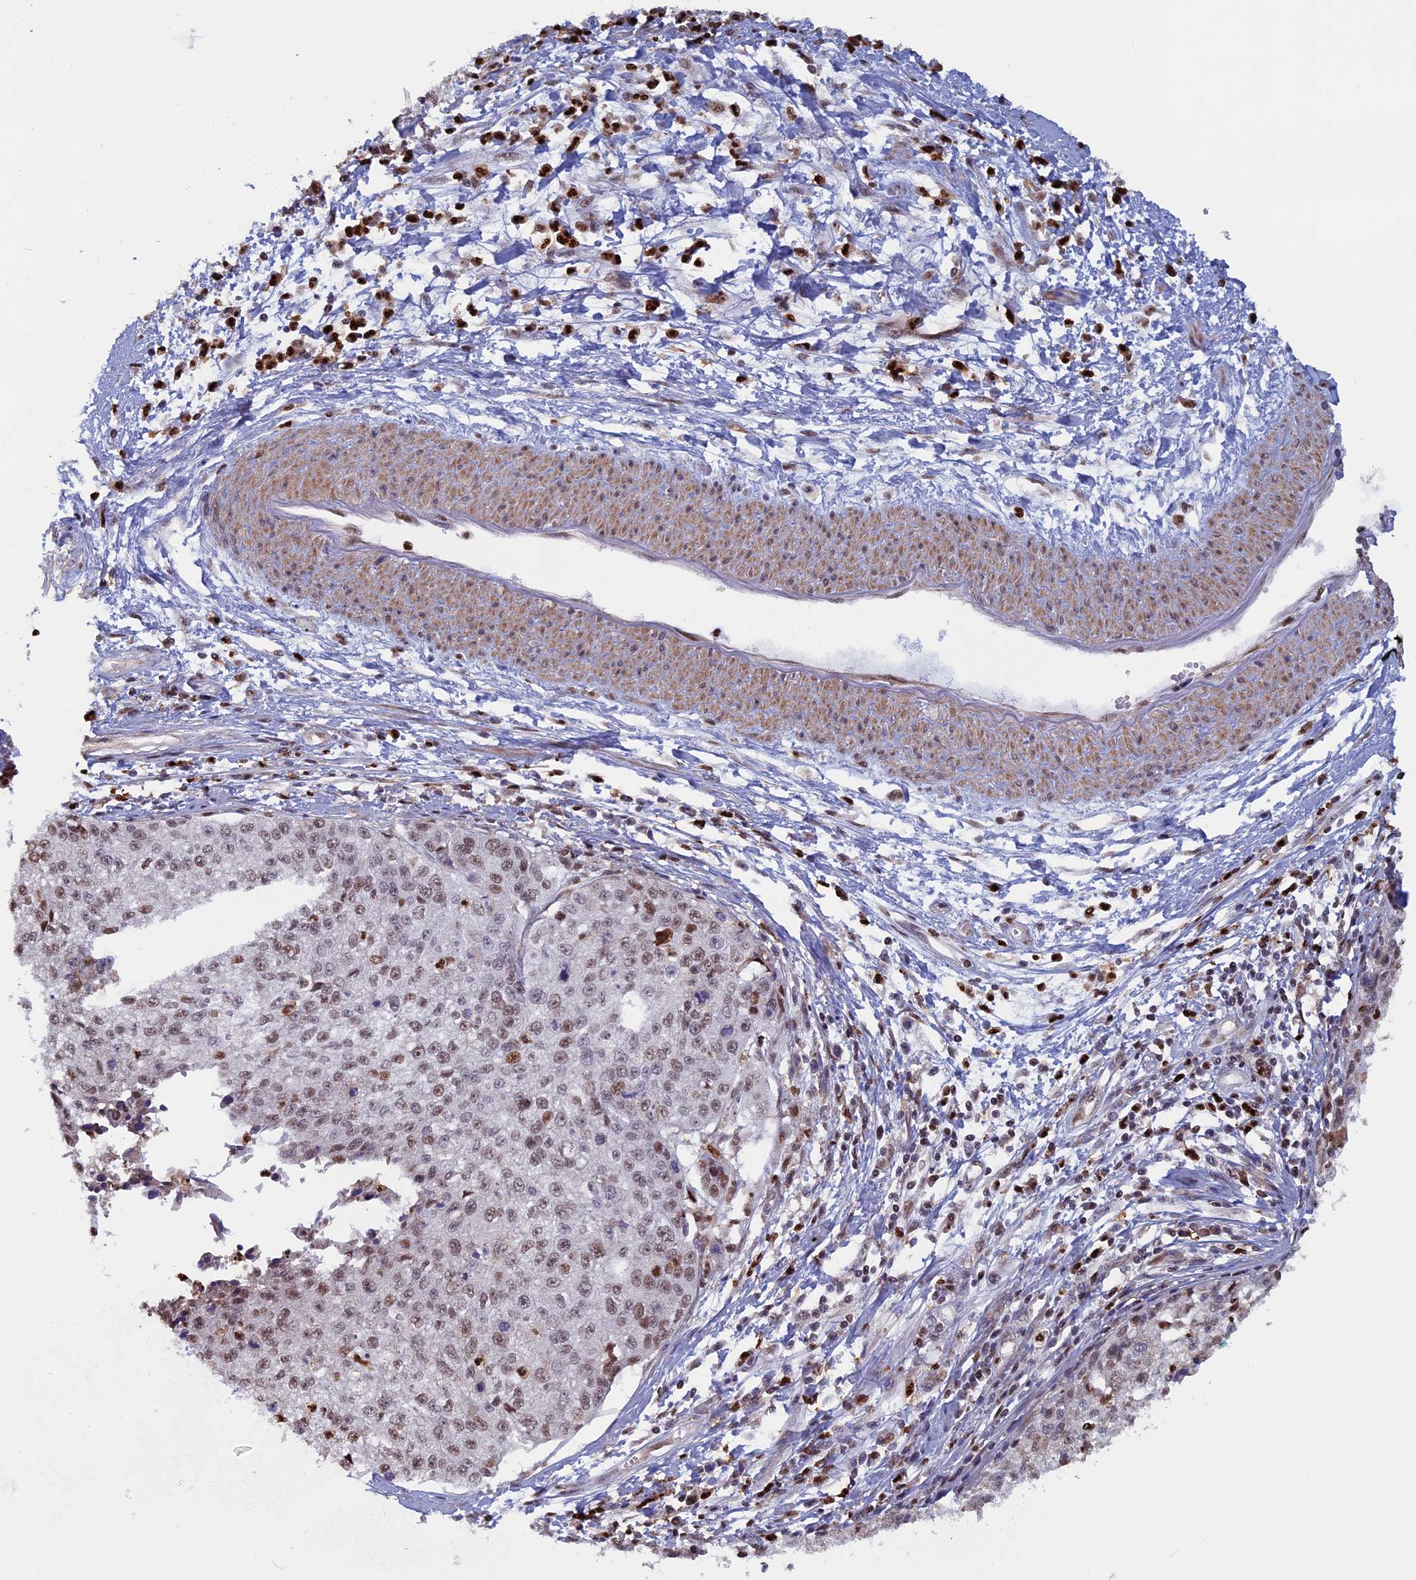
{"staining": {"intensity": "moderate", "quantity": "<25%", "location": "nuclear"}, "tissue": "cervical cancer", "cell_type": "Tumor cells", "image_type": "cancer", "snomed": [{"axis": "morphology", "description": "Squamous cell carcinoma, NOS"}, {"axis": "topography", "description": "Cervix"}], "caption": "Immunohistochemistry (DAB) staining of human cervical cancer (squamous cell carcinoma) displays moderate nuclear protein expression in approximately <25% of tumor cells.", "gene": "ACSS1", "patient": {"sex": "female", "age": 57}}